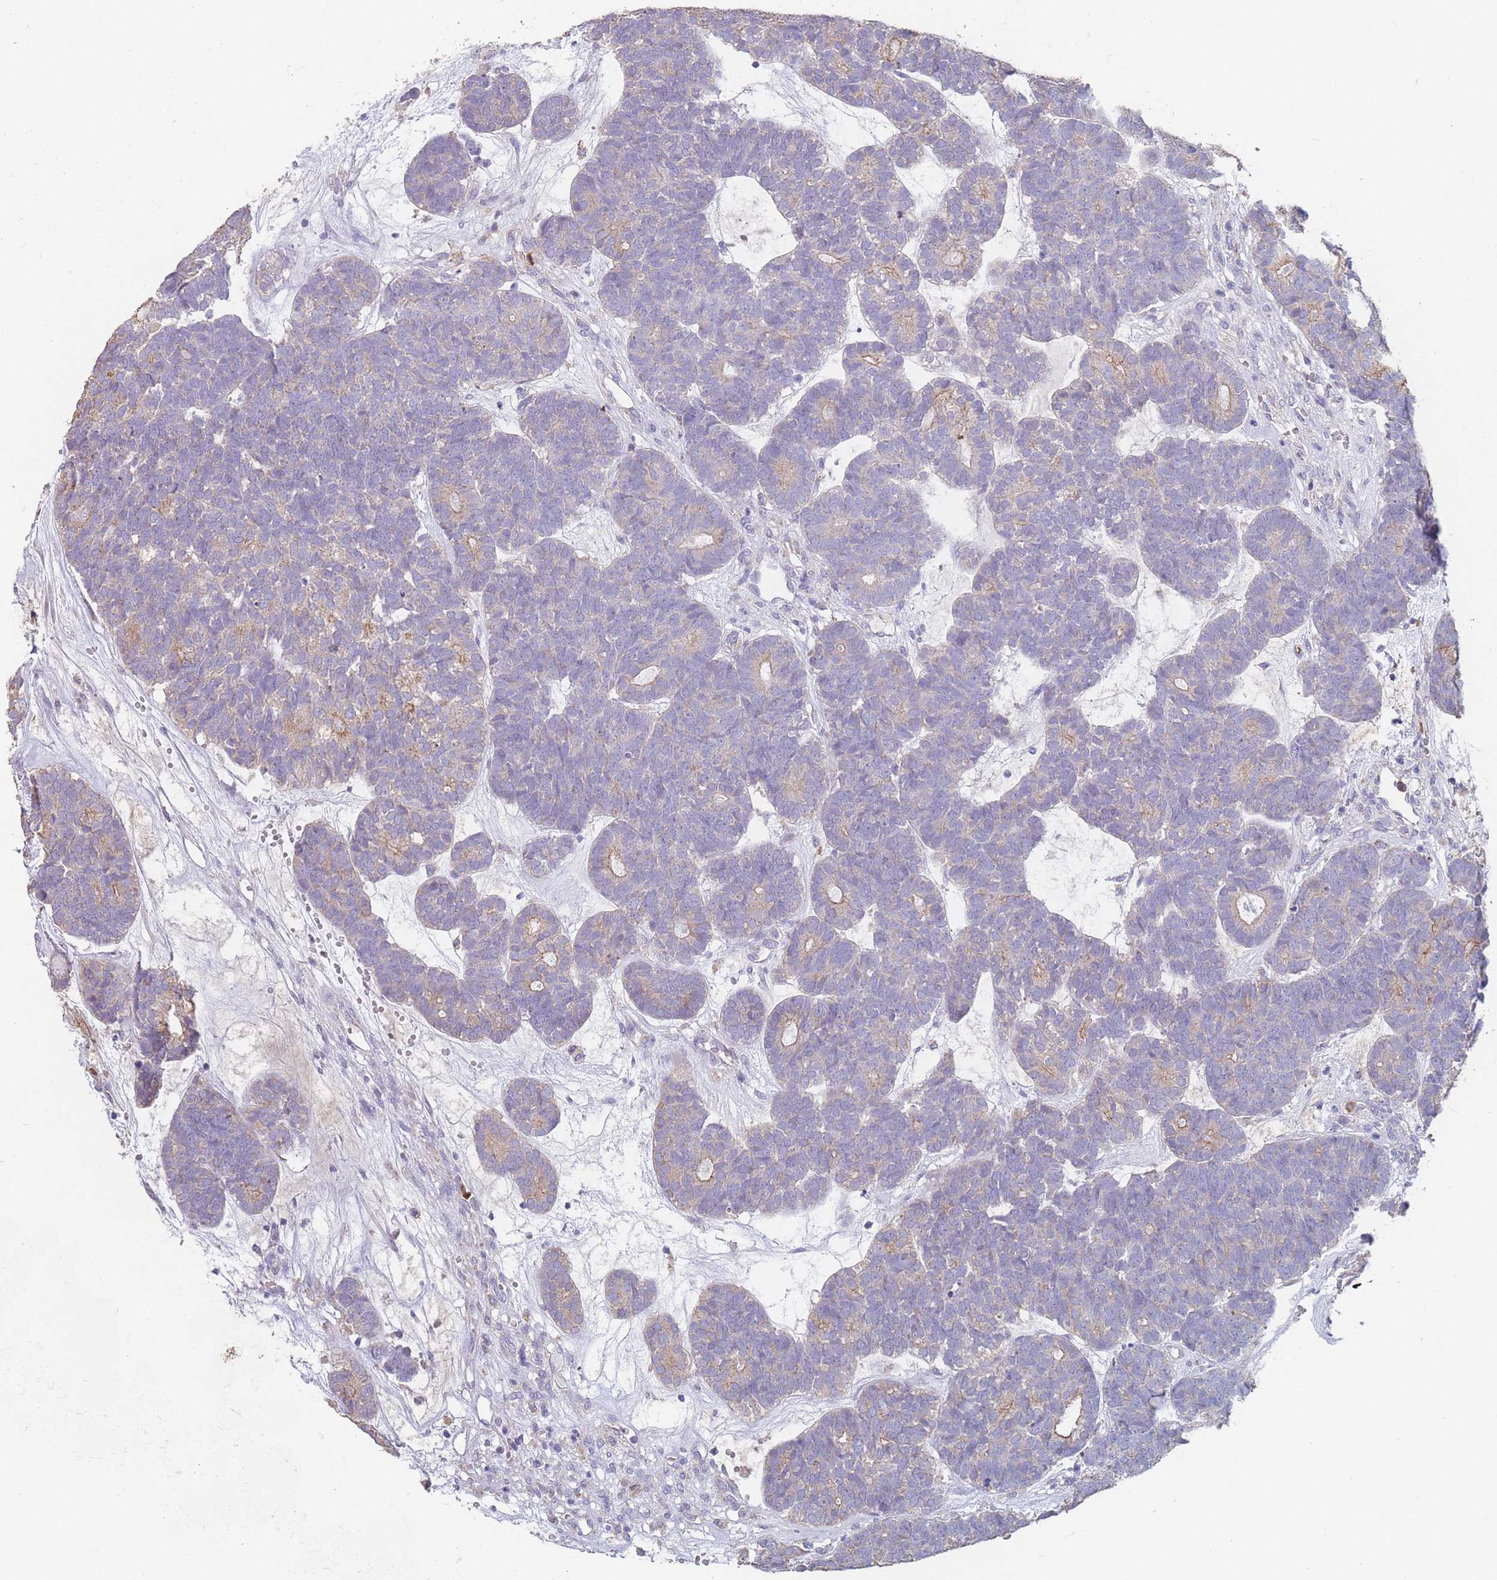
{"staining": {"intensity": "weak", "quantity": "<25%", "location": "cytoplasmic/membranous"}, "tissue": "head and neck cancer", "cell_type": "Tumor cells", "image_type": "cancer", "snomed": [{"axis": "morphology", "description": "Adenocarcinoma, NOS"}, {"axis": "topography", "description": "Head-Neck"}], "caption": "An image of human adenocarcinoma (head and neck) is negative for staining in tumor cells.", "gene": "CLEC12A", "patient": {"sex": "female", "age": 81}}